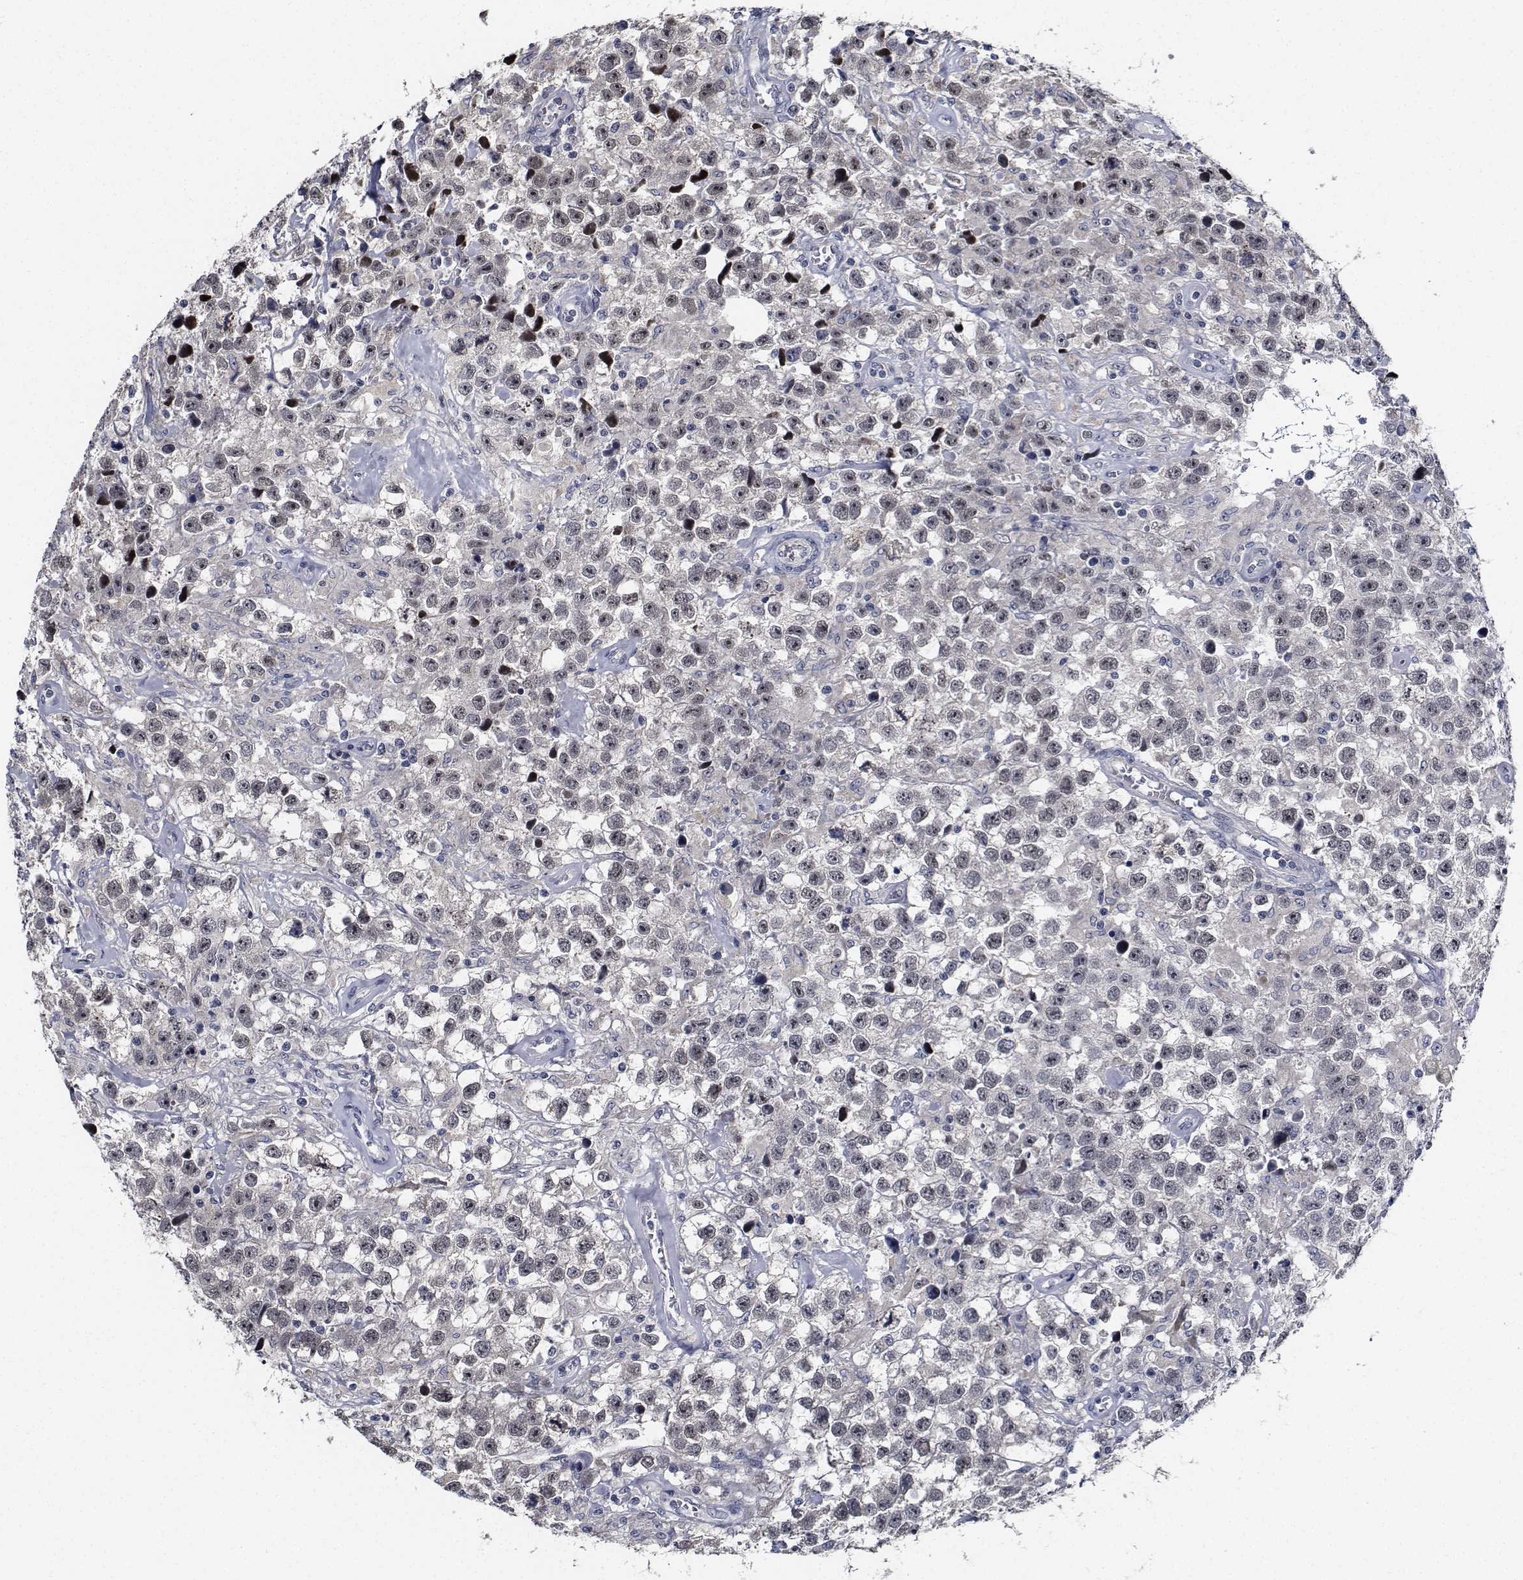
{"staining": {"intensity": "weak", "quantity": "25%-75%", "location": "nuclear"}, "tissue": "testis cancer", "cell_type": "Tumor cells", "image_type": "cancer", "snomed": [{"axis": "morphology", "description": "Seminoma, NOS"}, {"axis": "topography", "description": "Testis"}], "caption": "A brown stain labels weak nuclear expression of a protein in human seminoma (testis) tumor cells.", "gene": "NVL", "patient": {"sex": "male", "age": 43}}